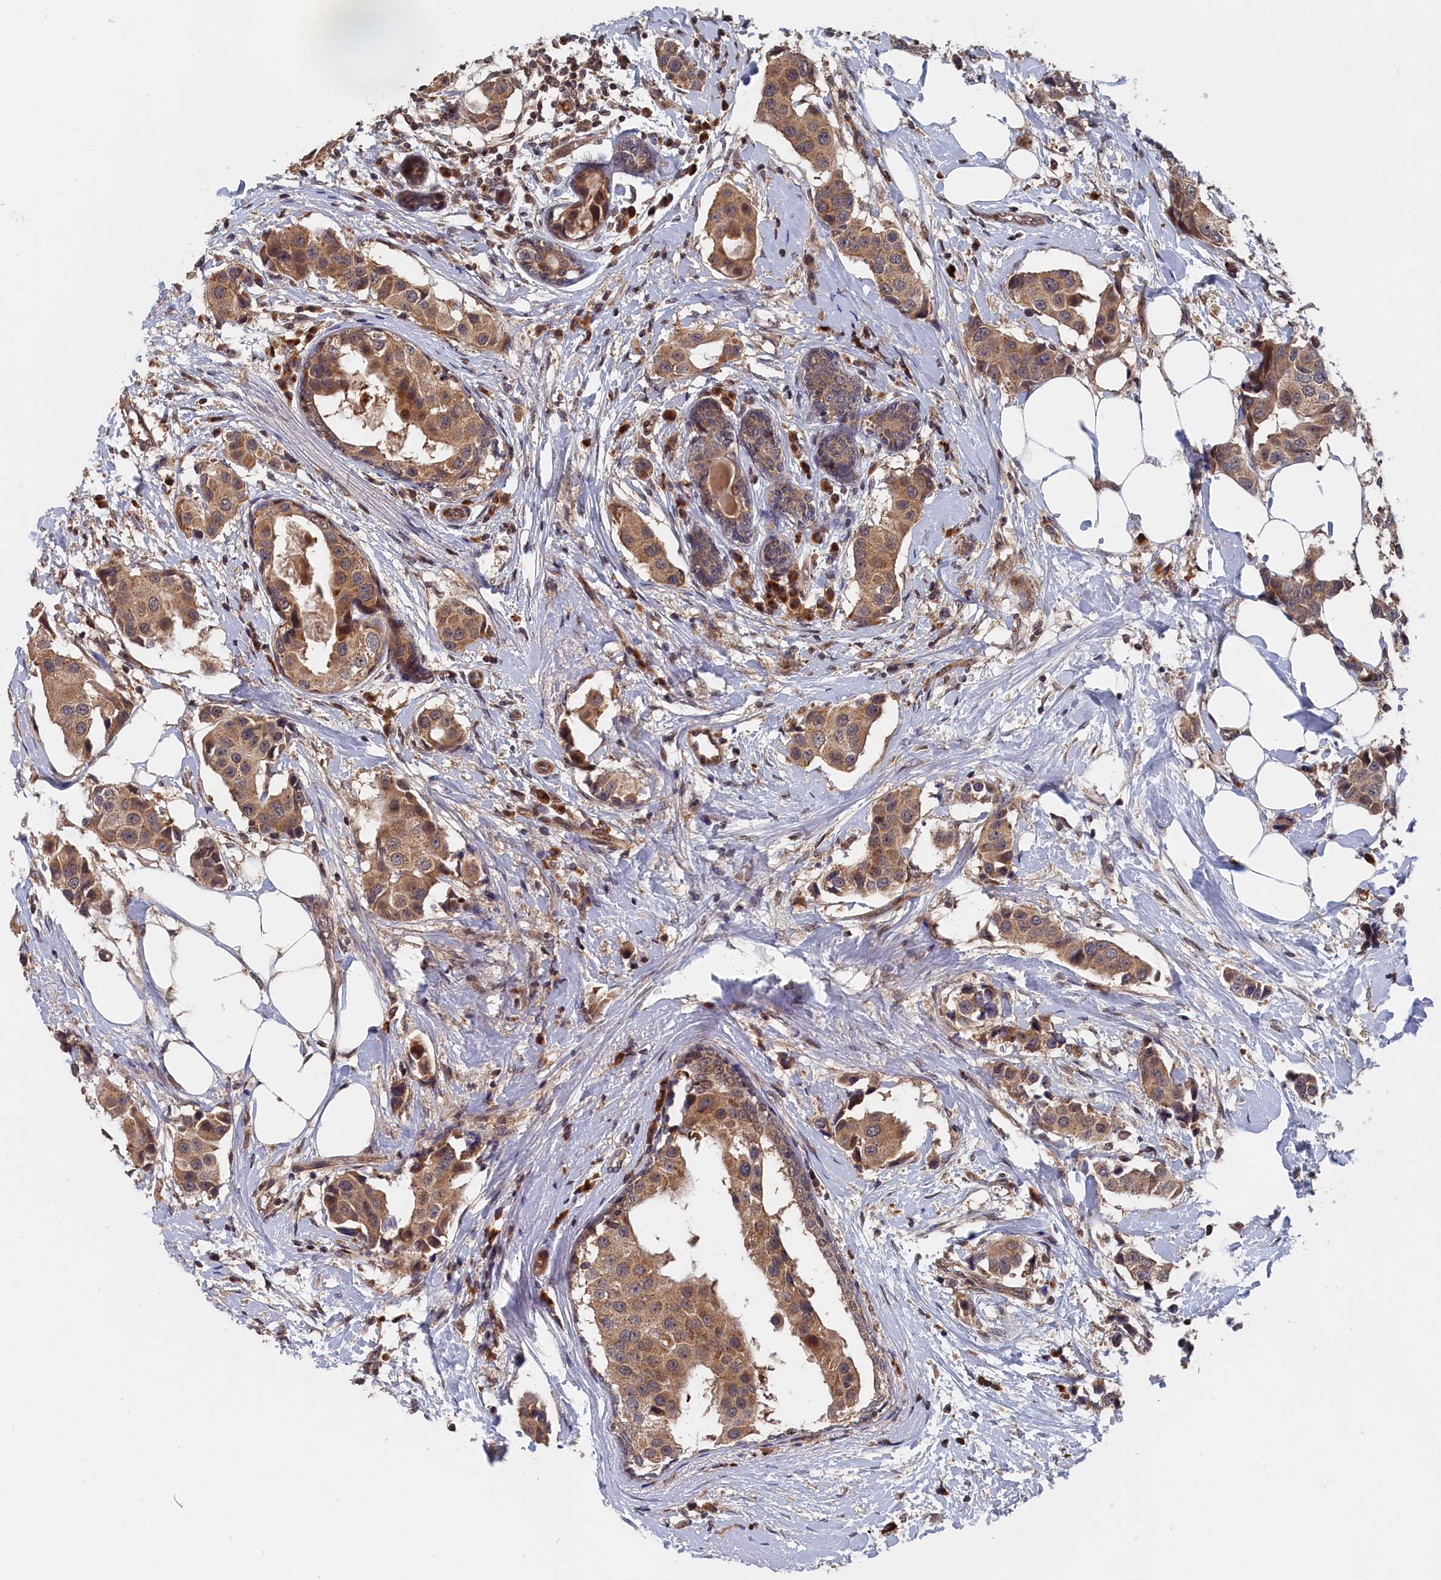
{"staining": {"intensity": "moderate", "quantity": ">75%", "location": "cytoplasmic/membranous"}, "tissue": "breast cancer", "cell_type": "Tumor cells", "image_type": "cancer", "snomed": [{"axis": "morphology", "description": "Normal tissue, NOS"}, {"axis": "morphology", "description": "Duct carcinoma"}, {"axis": "topography", "description": "Breast"}], "caption": "Immunohistochemistry histopathology image of human breast cancer (intraductal carcinoma) stained for a protein (brown), which exhibits medium levels of moderate cytoplasmic/membranous positivity in approximately >75% of tumor cells.", "gene": "TRAPPC2L", "patient": {"sex": "female", "age": 39}}